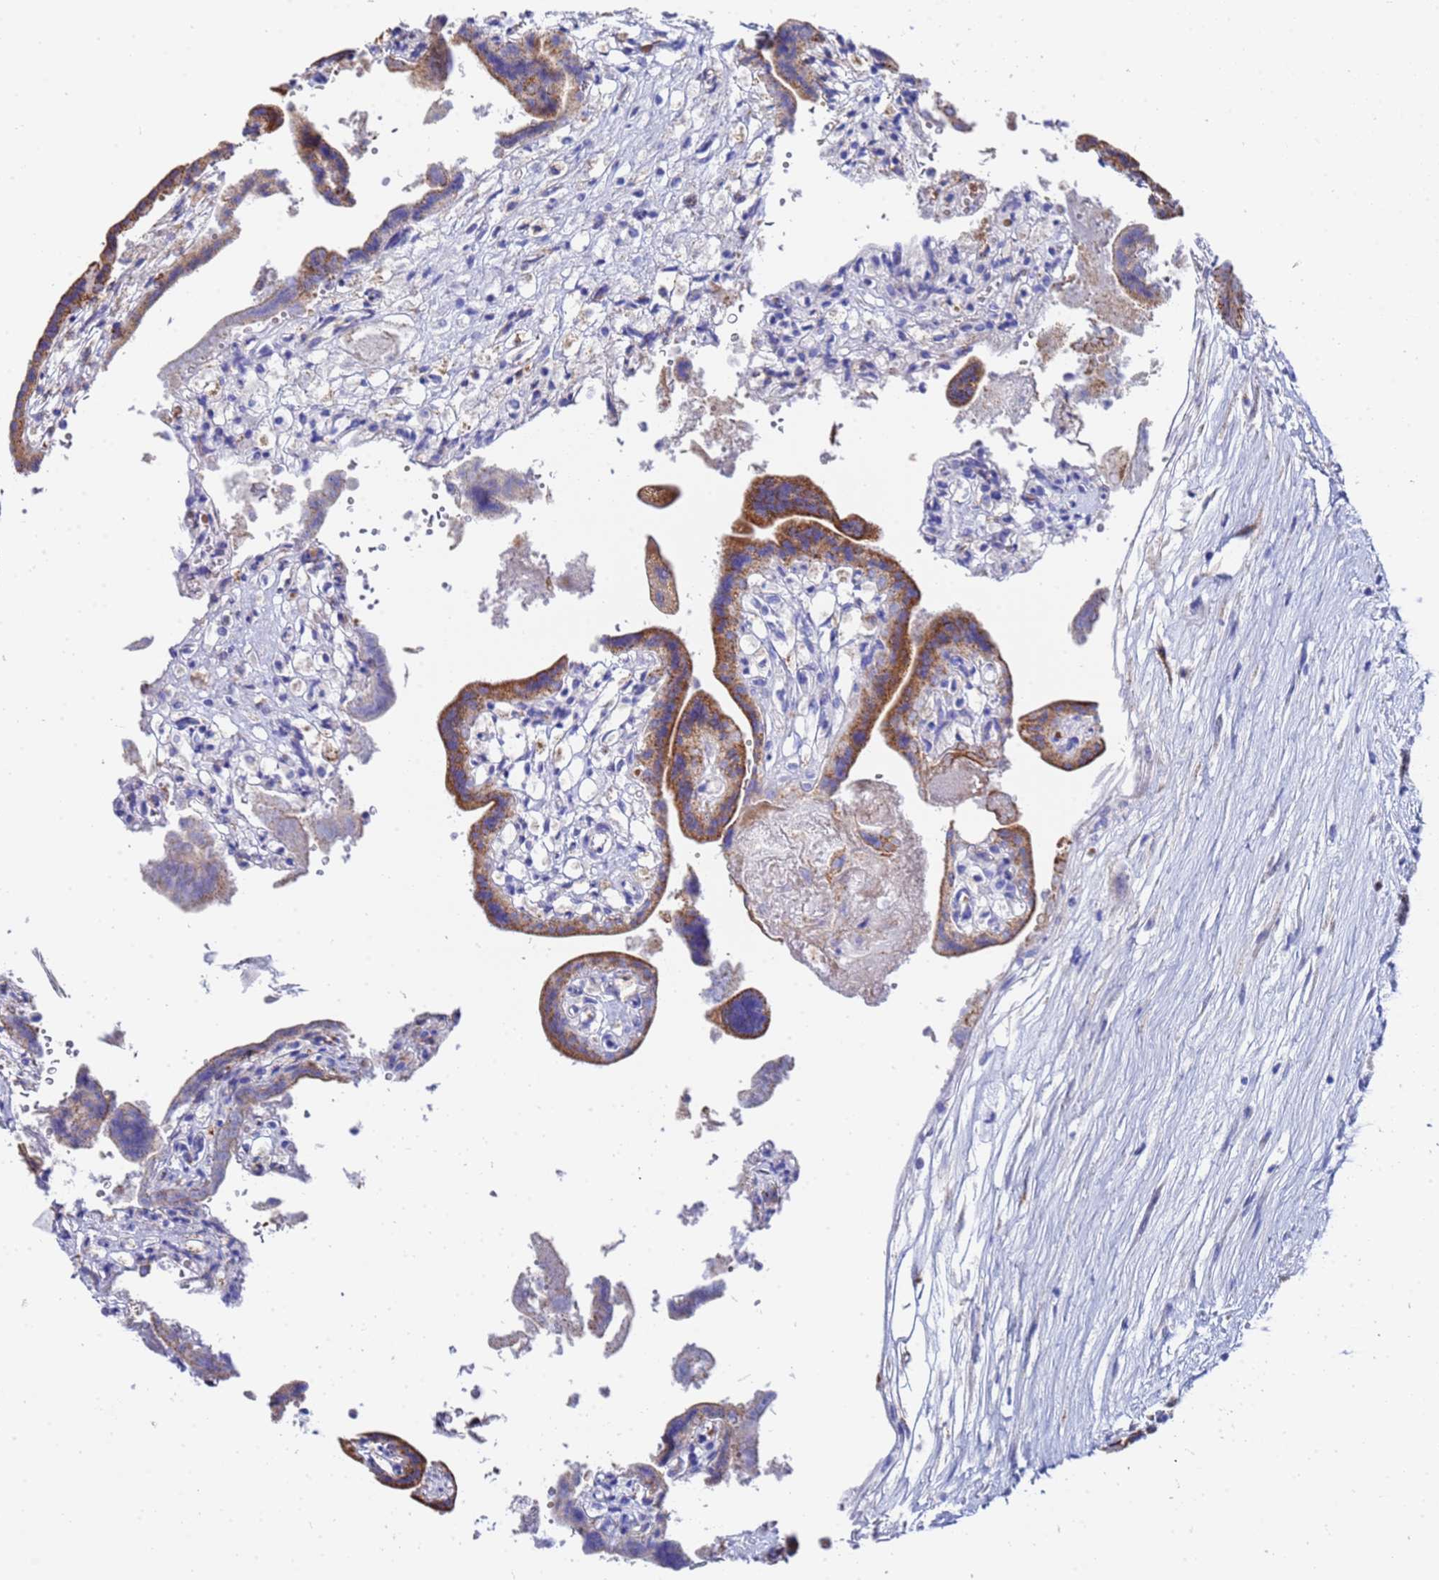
{"staining": {"intensity": "moderate", "quantity": "<25%", "location": "cytoplasmic/membranous"}, "tissue": "placenta", "cell_type": "Trophoblastic cells", "image_type": "normal", "snomed": [{"axis": "morphology", "description": "Normal tissue, NOS"}, {"axis": "topography", "description": "Placenta"}], "caption": "Immunohistochemistry (IHC) (DAB (3,3'-diaminobenzidine)) staining of benign human placenta shows moderate cytoplasmic/membranous protein expression in approximately <25% of trophoblastic cells.", "gene": "ZNF26", "patient": {"sex": "female", "age": 37}}